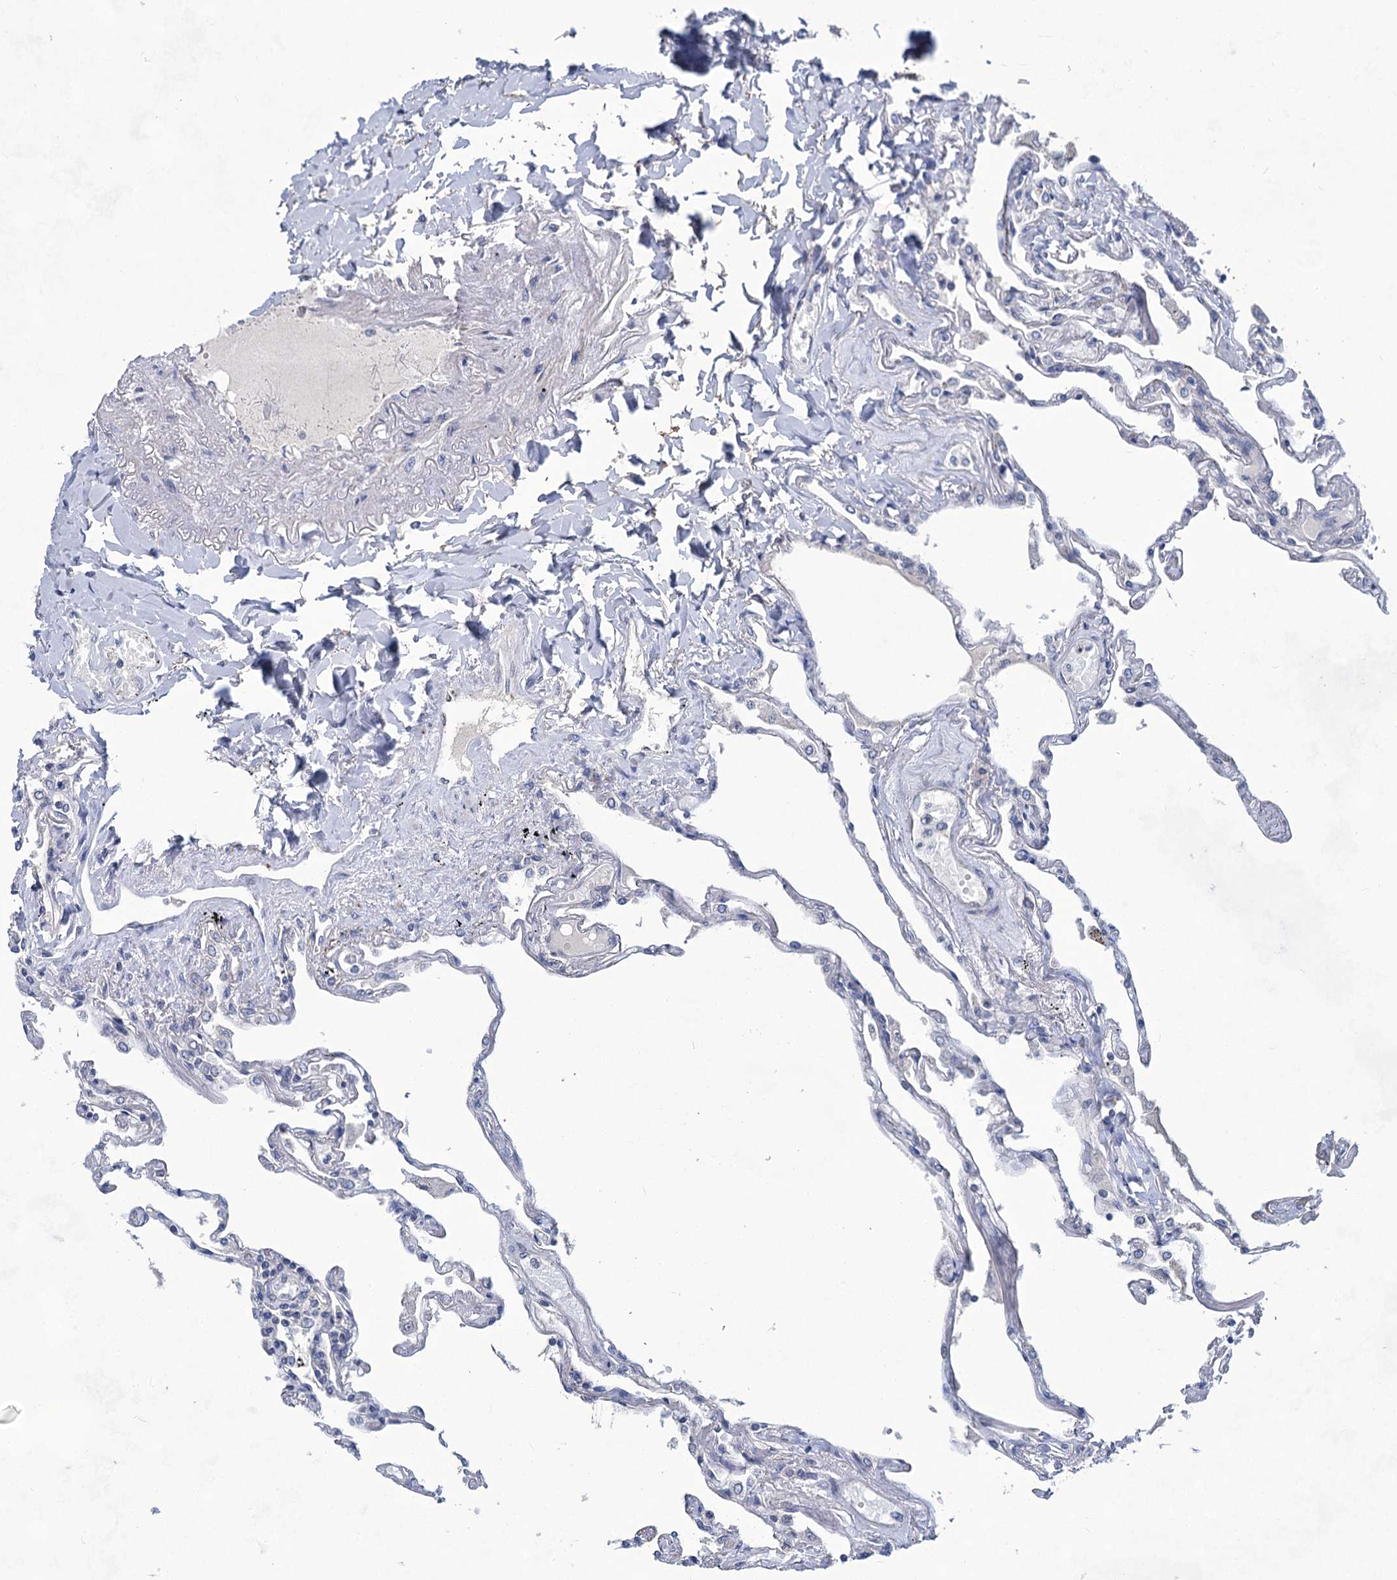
{"staining": {"intensity": "negative", "quantity": "none", "location": "none"}, "tissue": "lung", "cell_type": "Alveolar cells", "image_type": "normal", "snomed": [{"axis": "morphology", "description": "Normal tissue, NOS"}, {"axis": "topography", "description": "Lung"}], "caption": "Immunohistochemistry (IHC) histopathology image of benign human lung stained for a protein (brown), which displays no expression in alveolar cells.", "gene": "TTC17", "patient": {"sex": "female", "age": 67}}